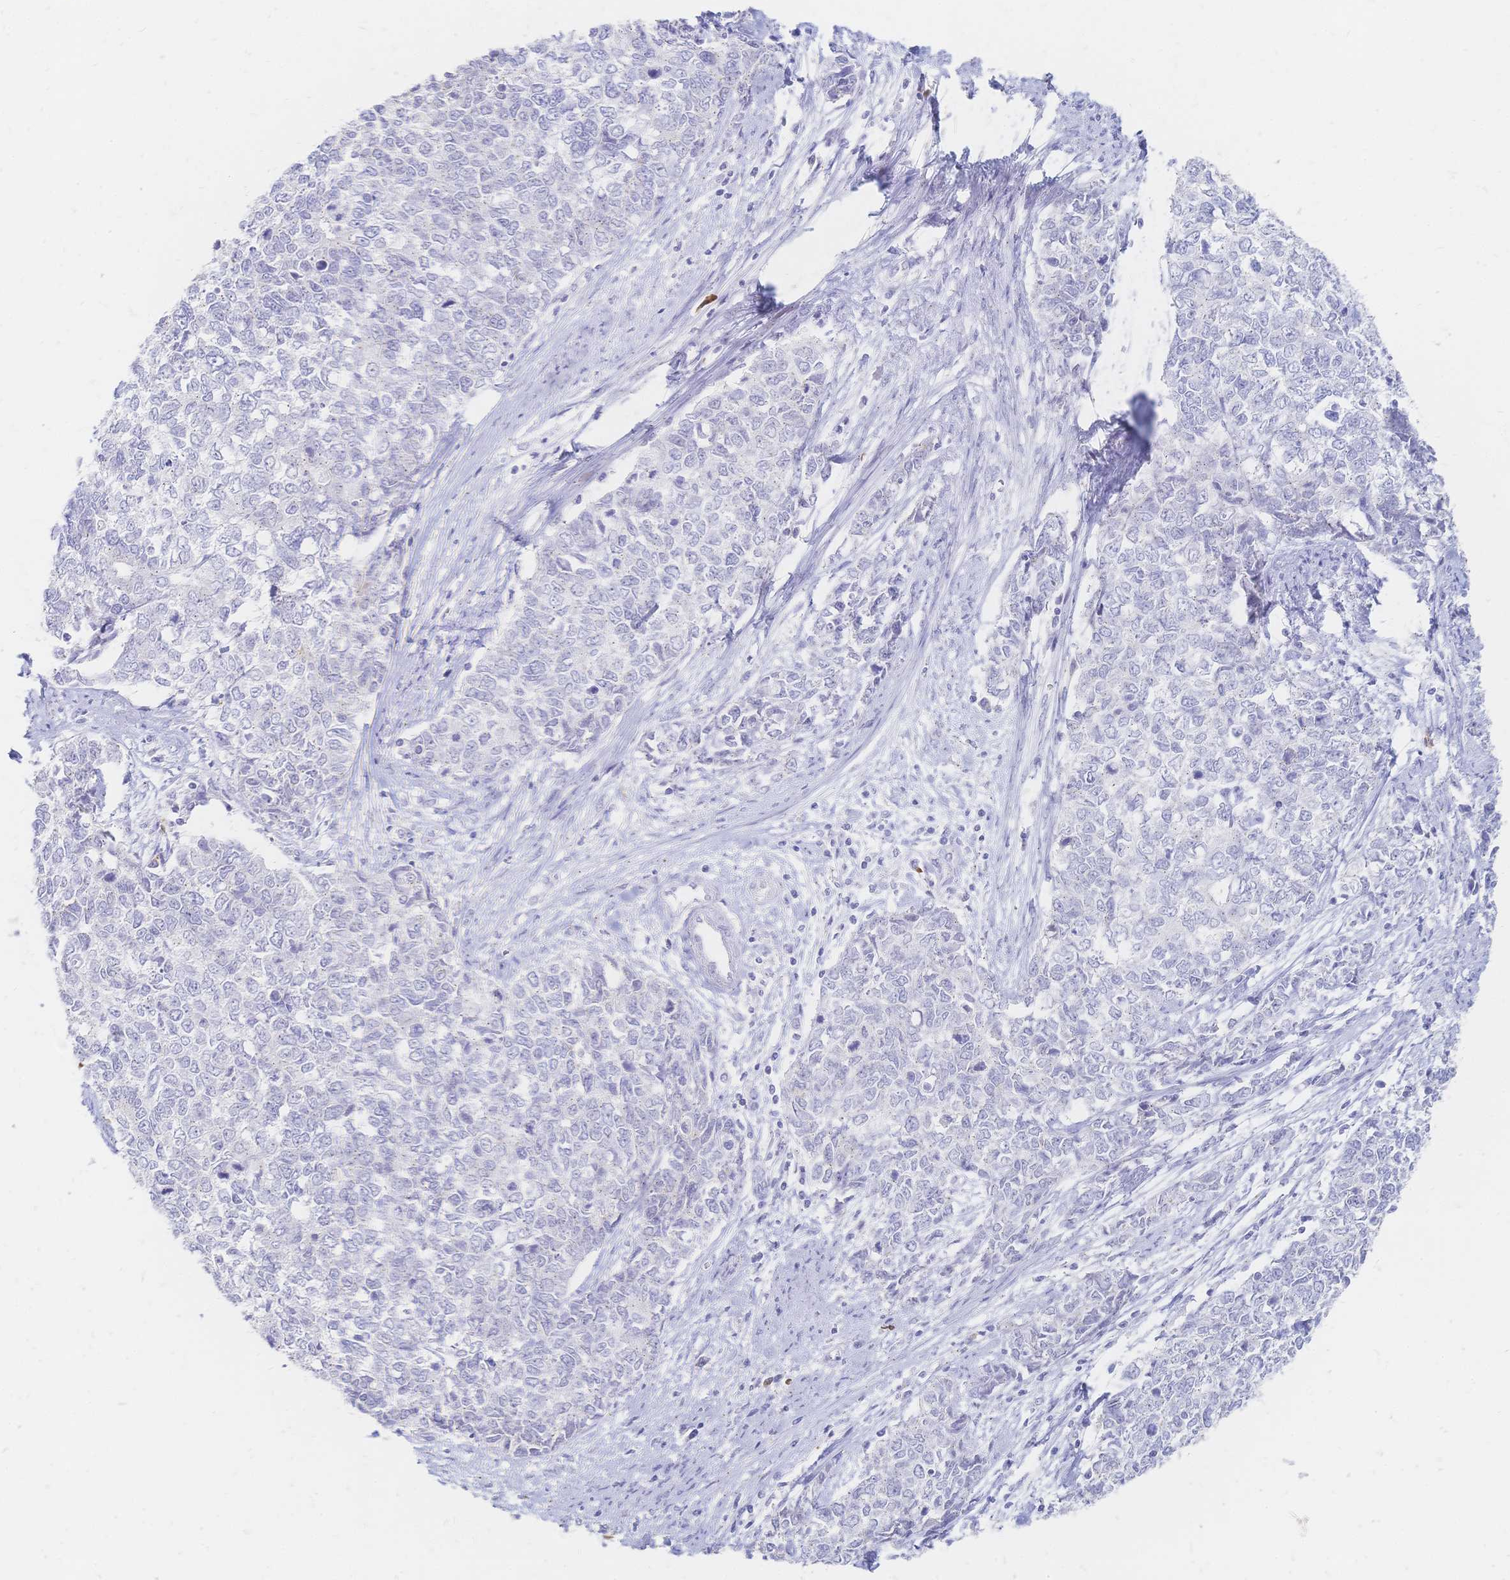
{"staining": {"intensity": "negative", "quantity": "none", "location": "none"}, "tissue": "cervical cancer", "cell_type": "Tumor cells", "image_type": "cancer", "snomed": [{"axis": "morphology", "description": "Adenocarcinoma, NOS"}, {"axis": "topography", "description": "Cervix"}], "caption": "Protein analysis of cervical cancer displays no significant positivity in tumor cells.", "gene": "PSORS1C2", "patient": {"sex": "female", "age": 63}}